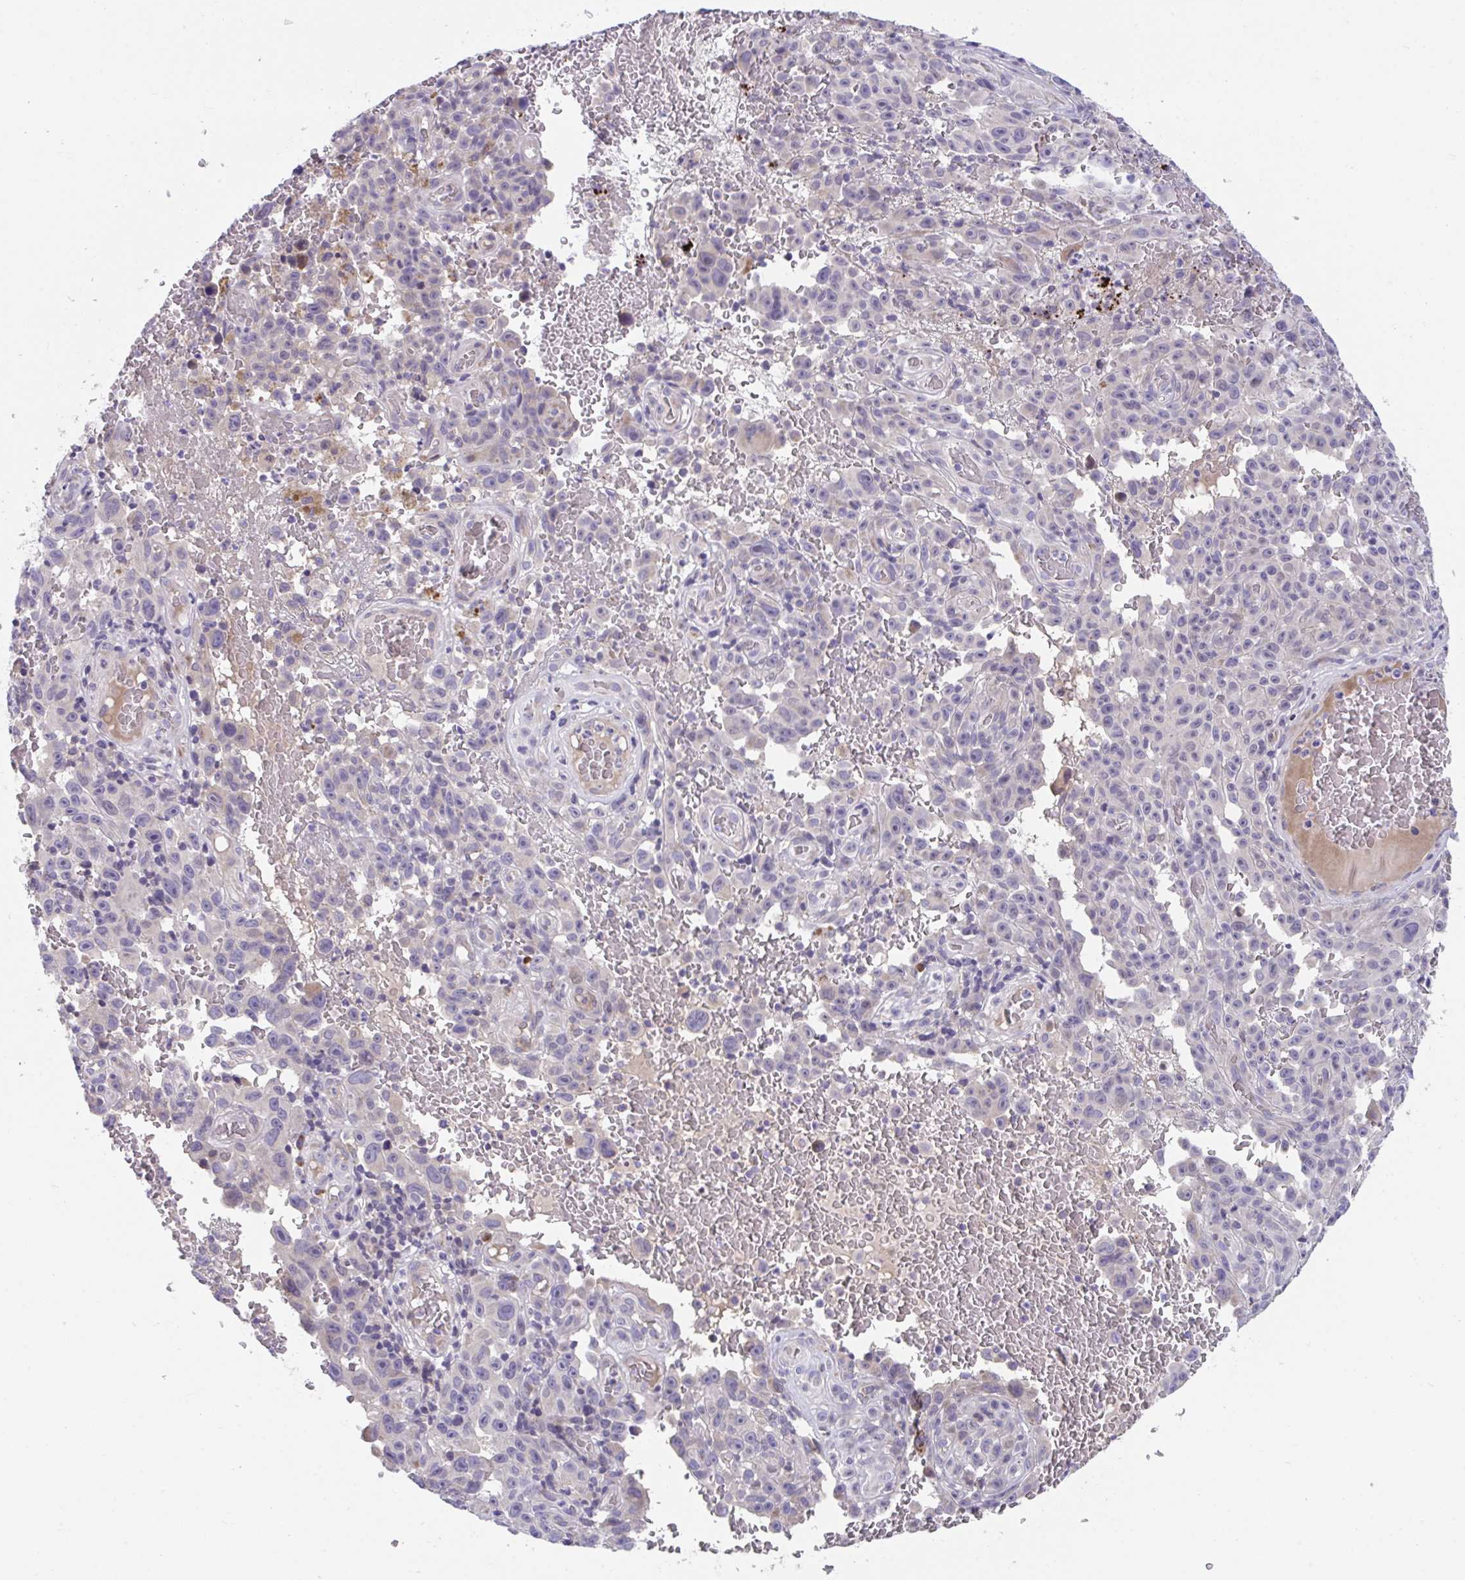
{"staining": {"intensity": "negative", "quantity": "none", "location": "none"}, "tissue": "melanoma", "cell_type": "Tumor cells", "image_type": "cancer", "snomed": [{"axis": "morphology", "description": "Malignant melanoma, NOS"}, {"axis": "topography", "description": "Skin"}], "caption": "High magnification brightfield microscopy of melanoma stained with DAB (brown) and counterstained with hematoxylin (blue): tumor cells show no significant positivity. (Brightfield microscopy of DAB immunohistochemistry at high magnification).", "gene": "SUSD4", "patient": {"sex": "female", "age": 82}}